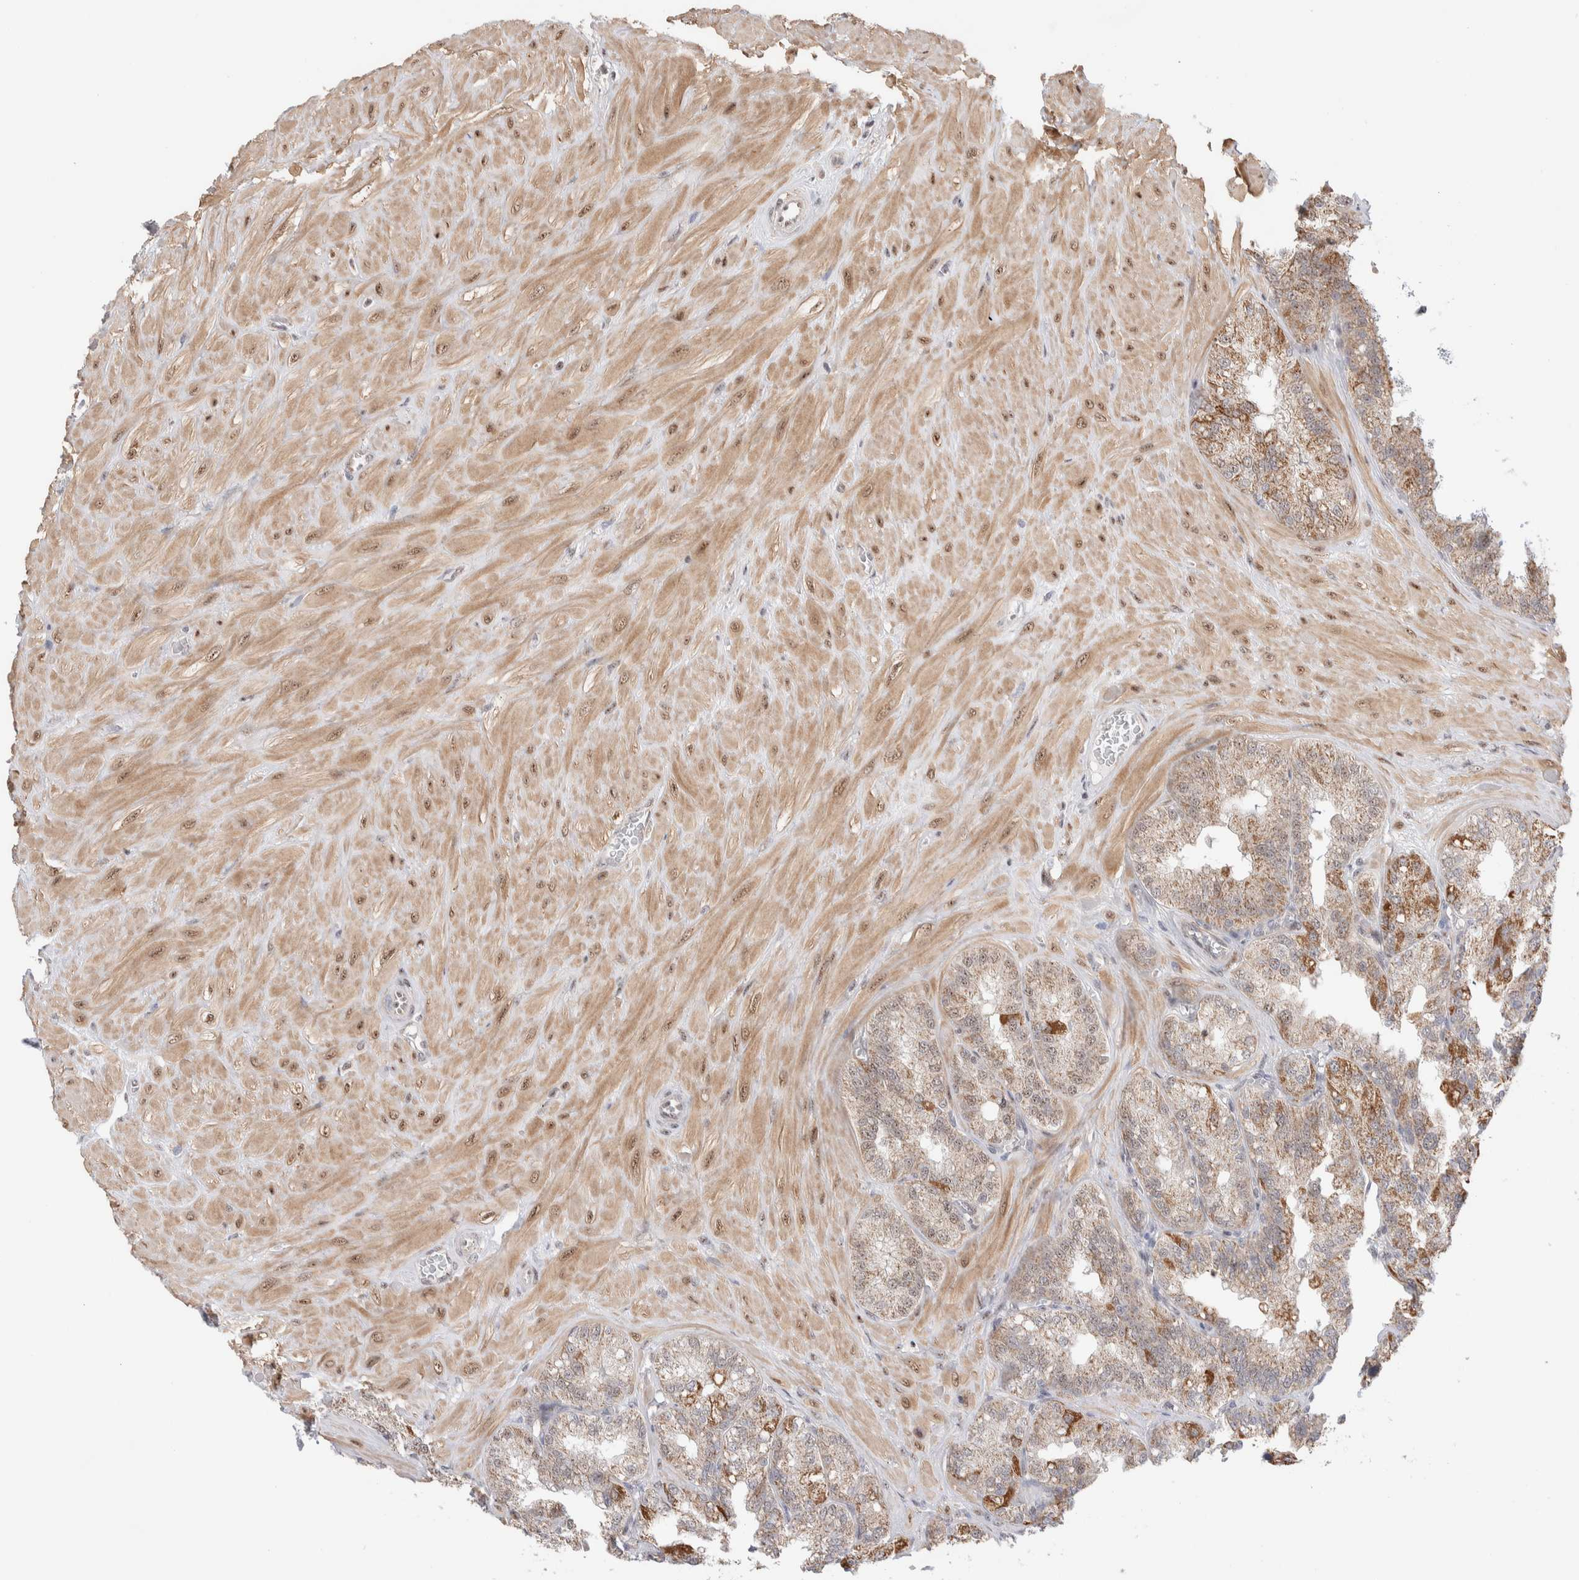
{"staining": {"intensity": "moderate", "quantity": "25%-75%", "location": "cytoplasmic/membranous,nuclear"}, "tissue": "seminal vesicle", "cell_type": "Glandular cells", "image_type": "normal", "snomed": [{"axis": "morphology", "description": "Normal tissue, NOS"}, {"axis": "topography", "description": "Prostate"}, {"axis": "topography", "description": "Seminal veicle"}], "caption": "IHC (DAB (3,3'-diaminobenzidine)) staining of normal human seminal vesicle reveals moderate cytoplasmic/membranous,nuclear protein positivity in approximately 25%-75% of glandular cells. Nuclei are stained in blue.", "gene": "ZNF695", "patient": {"sex": "male", "age": 51}}